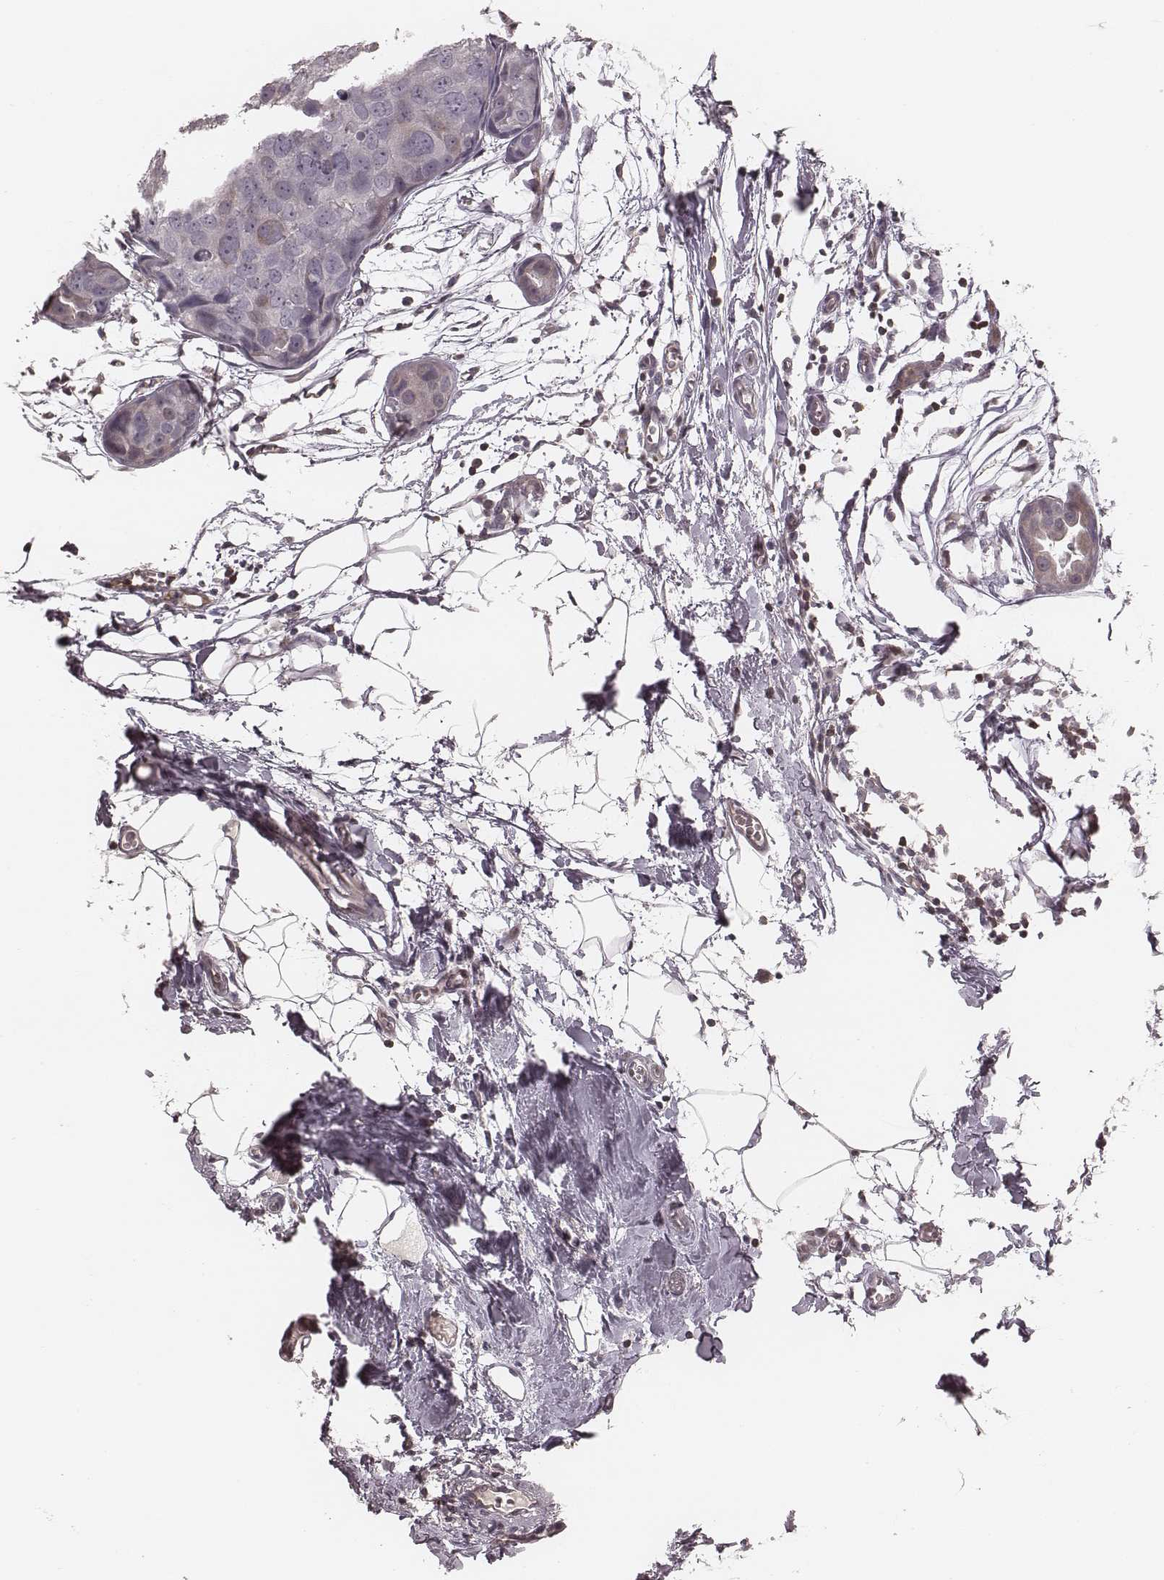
{"staining": {"intensity": "negative", "quantity": "none", "location": "none"}, "tissue": "breast cancer", "cell_type": "Tumor cells", "image_type": "cancer", "snomed": [{"axis": "morphology", "description": "Duct carcinoma"}, {"axis": "topography", "description": "Breast"}], "caption": "There is no significant expression in tumor cells of breast cancer (intraductal carcinoma).", "gene": "S100Z", "patient": {"sex": "female", "age": 38}}